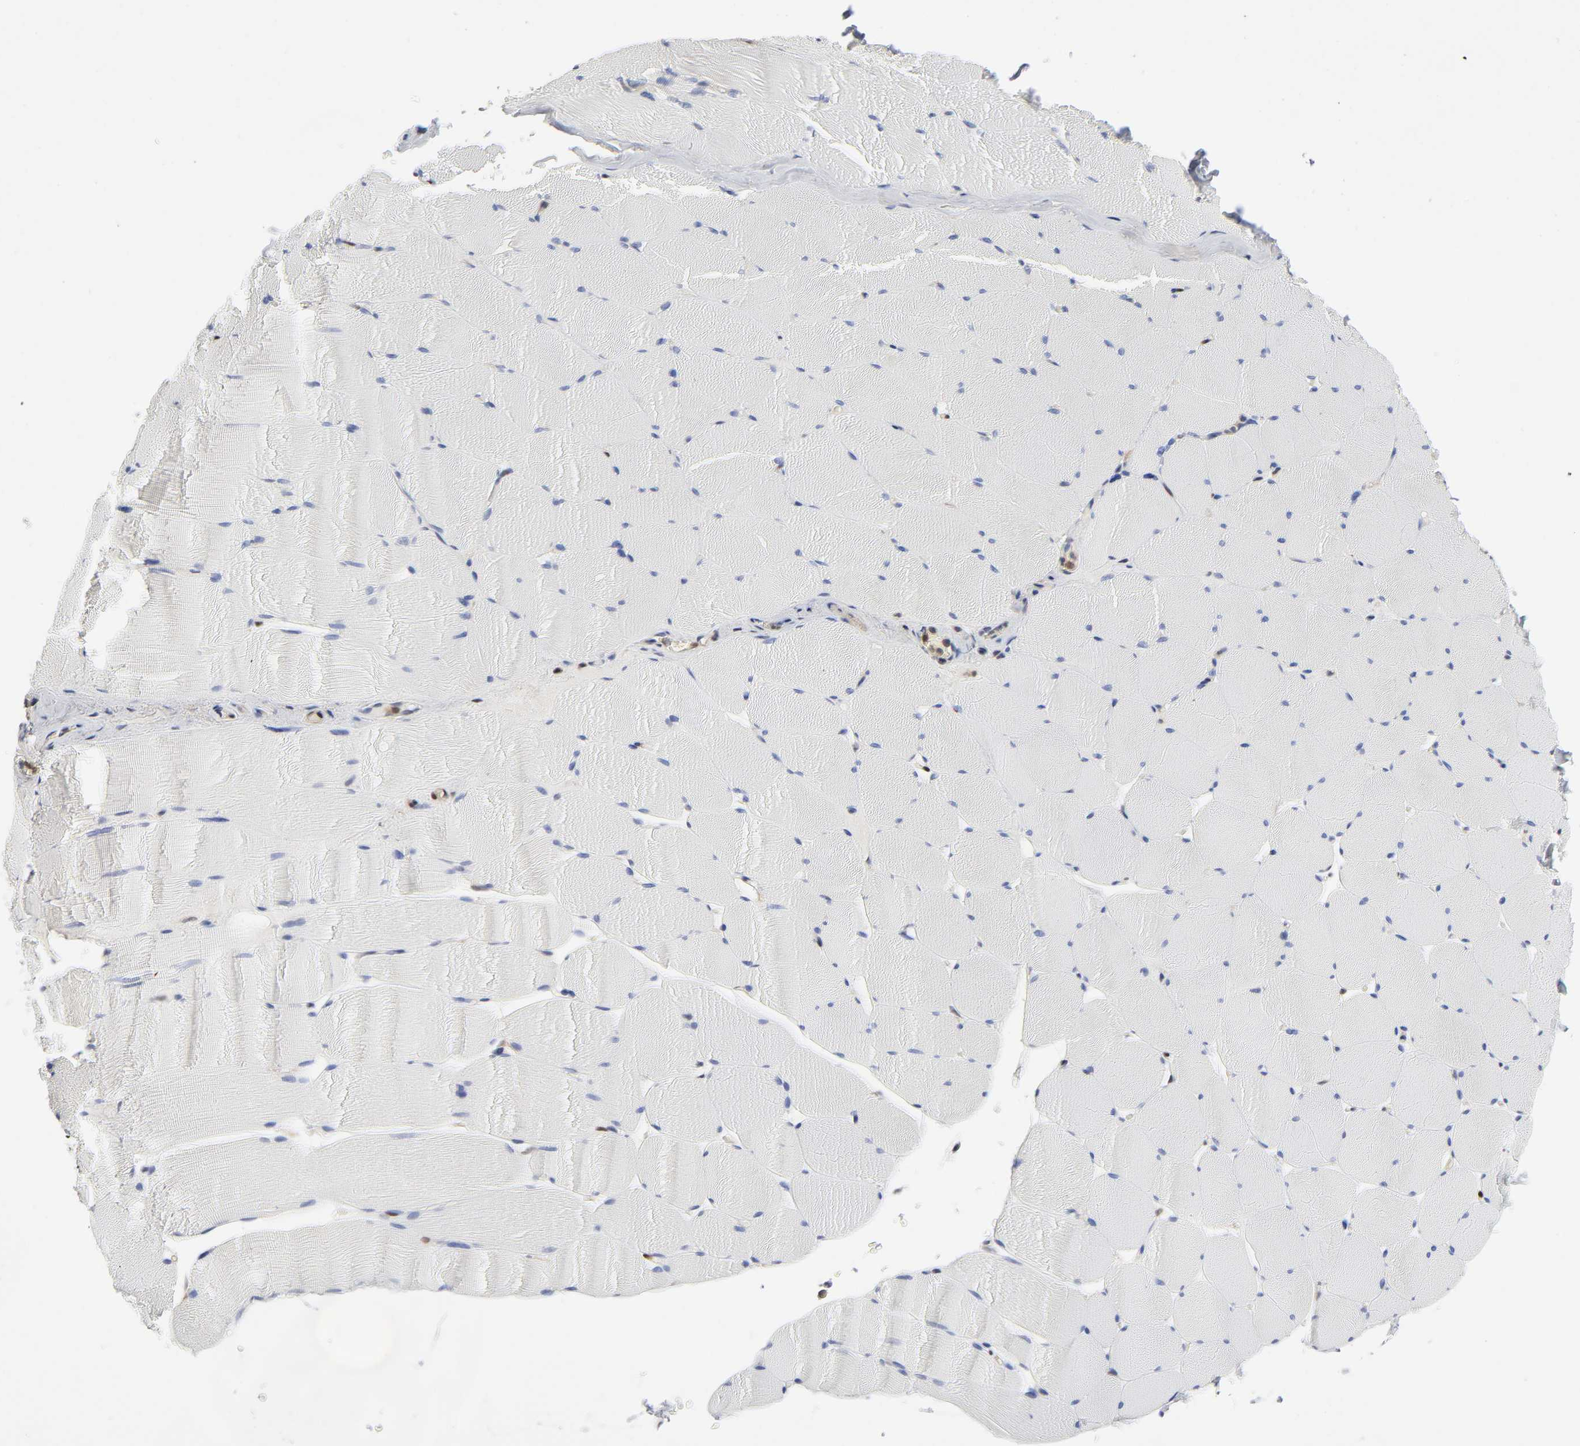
{"staining": {"intensity": "negative", "quantity": "none", "location": "none"}, "tissue": "skeletal muscle", "cell_type": "Myocytes", "image_type": "normal", "snomed": [{"axis": "morphology", "description": "Normal tissue, NOS"}, {"axis": "topography", "description": "Skeletal muscle"}], "caption": "This histopathology image is of unremarkable skeletal muscle stained with IHC to label a protein in brown with the nuclei are counter-stained blue. There is no staining in myocytes. (DAB immunohistochemistry (IHC) visualized using brightfield microscopy, high magnification).", "gene": "PTEN", "patient": {"sex": "male", "age": 62}}